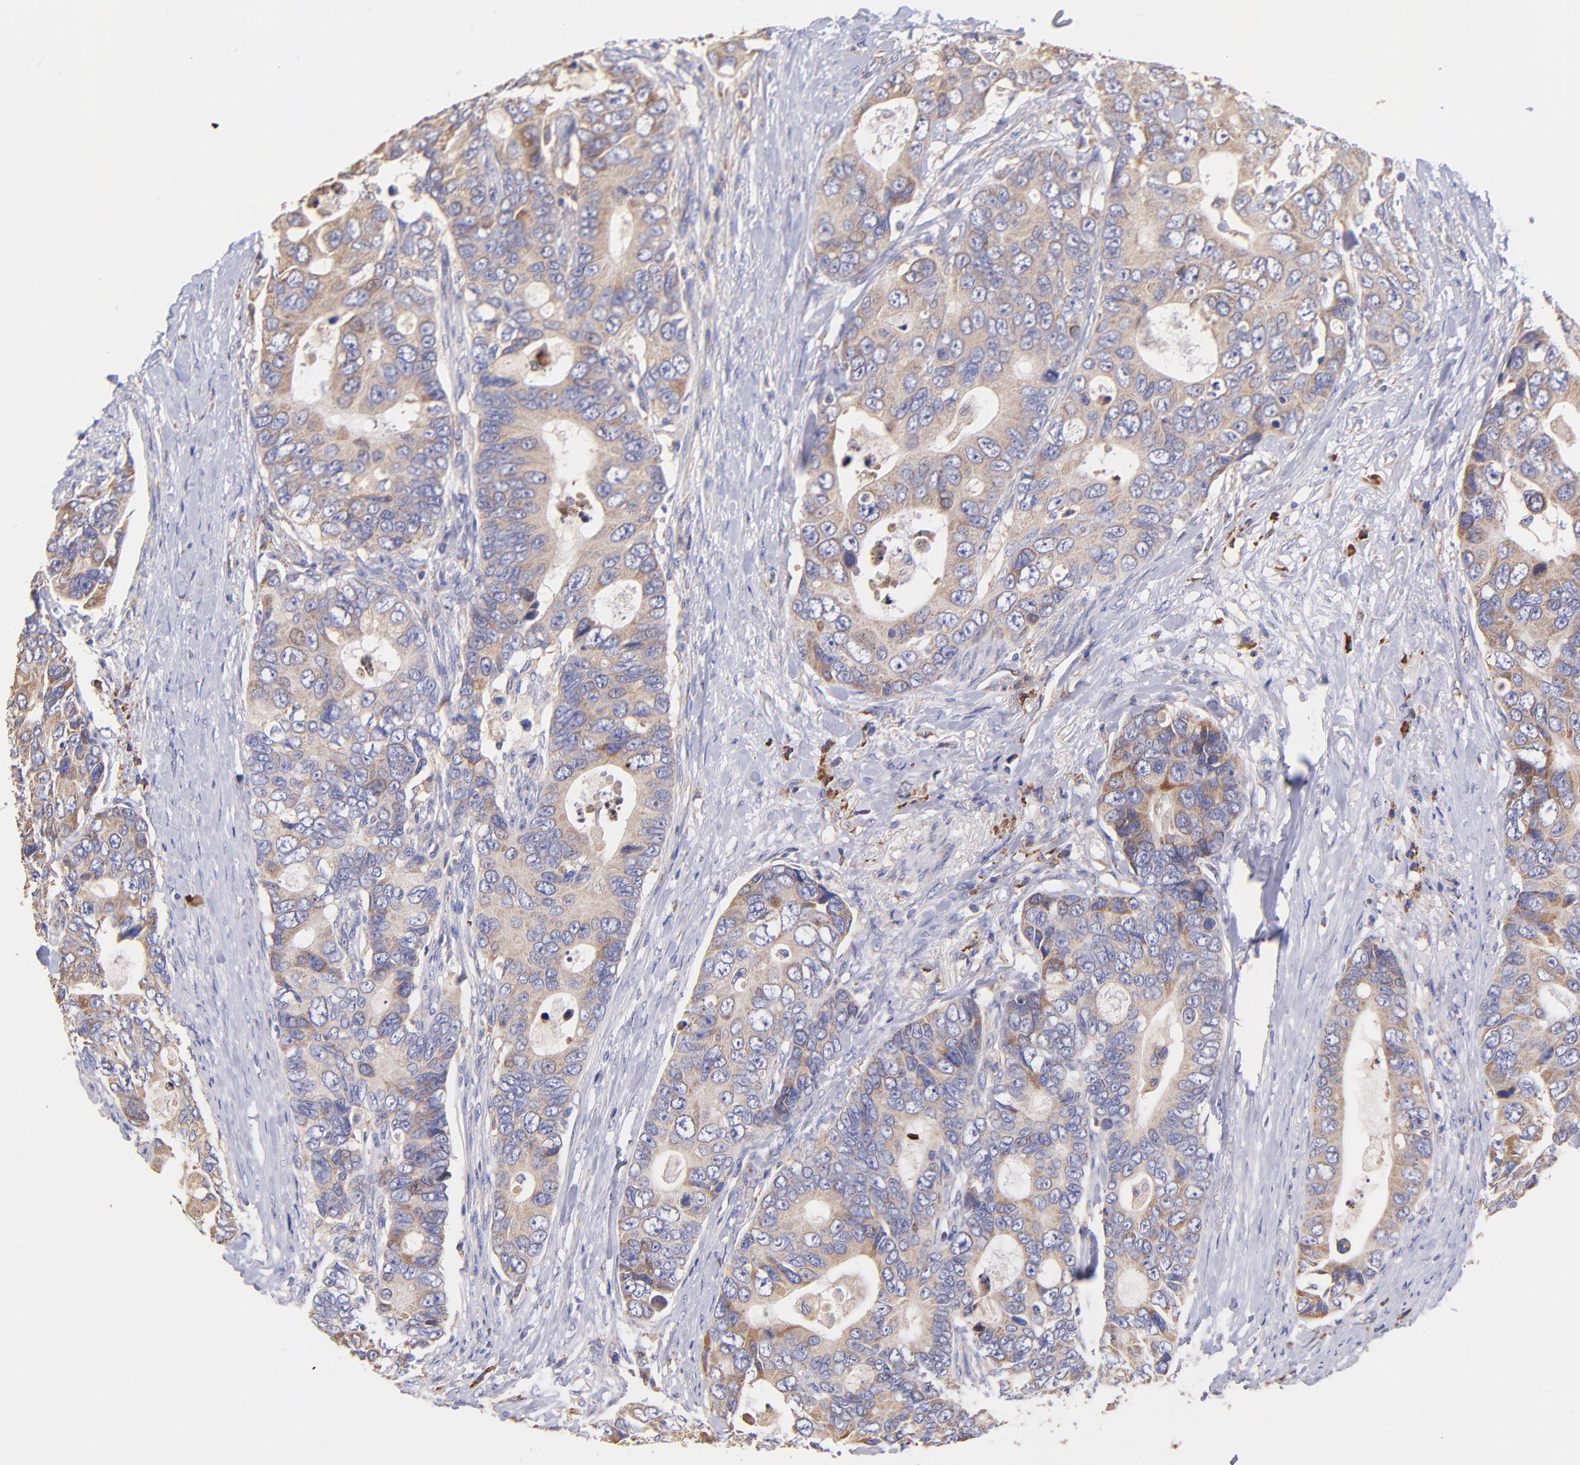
{"staining": {"intensity": "weak", "quantity": ">75%", "location": "cytoplasmic/membranous"}, "tissue": "colorectal cancer", "cell_type": "Tumor cells", "image_type": "cancer", "snomed": [{"axis": "morphology", "description": "Adenocarcinoma, NOS"}, {"axis": "topography", "description": "Rectum"}], "caption": "A brown stain highlights weak cytoplasmic/membranous expression of a protein in human adenocarcinoma (colorectal) tumor cells.", "gene": "PREX1", "patient": {"sex": "female", "age": 67}}